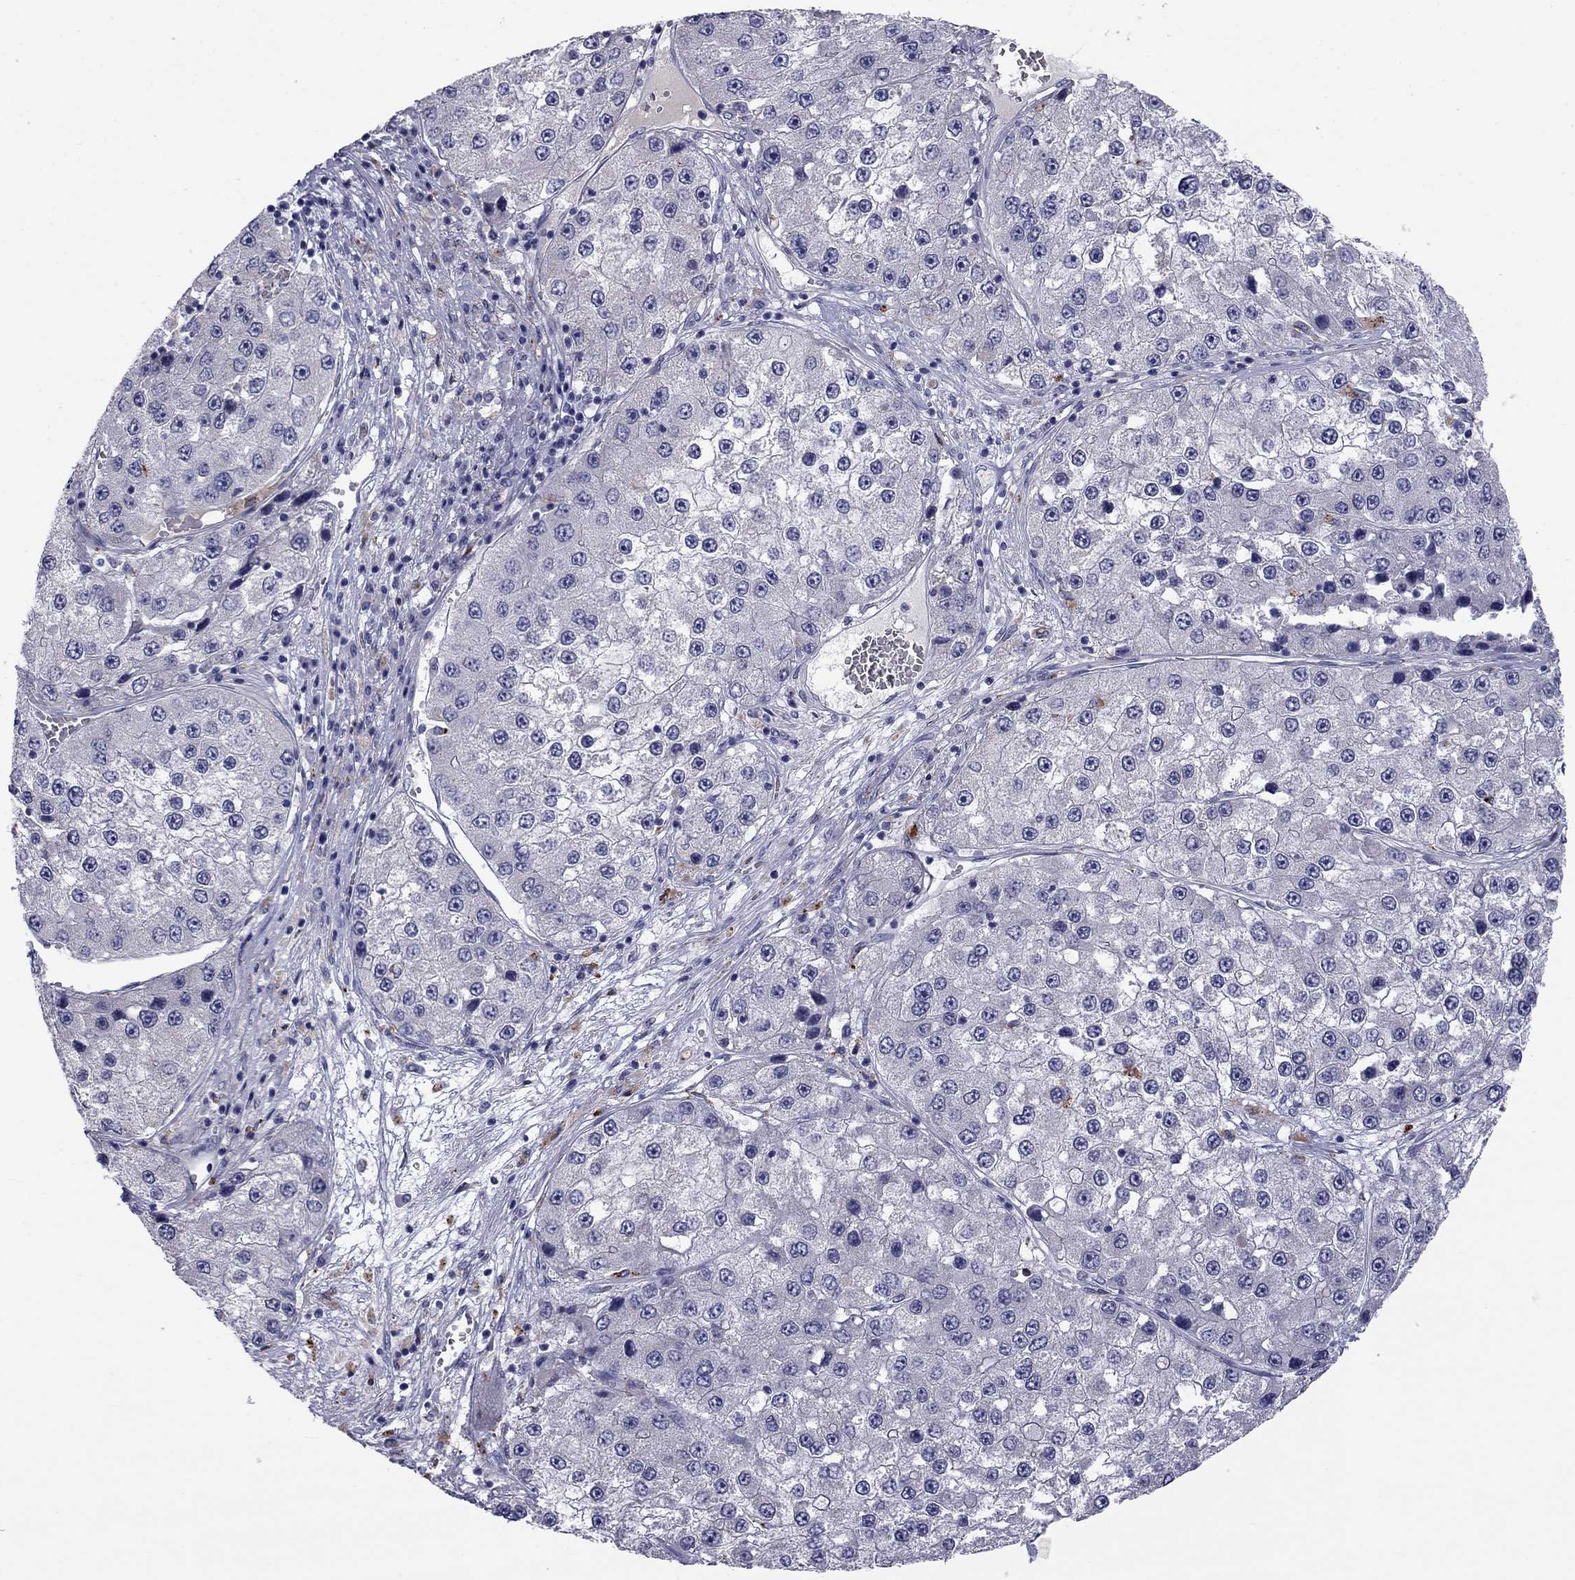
{"staining": {"intensity": "negative", "quantity": "none", "location": "none"}, "tissue": "liver cancer", "cell_type": "Tumor cells", "image_type": "cancer", "snomed": [{"axis": "morphology", "description": "Carcinoma, Hepatocellular, NOS"}, {"axis": "topography", "description": "Liver"}], "caption": "There is no significant positivity in tumor cells of hepatocellular carcinoma (liver).", "gene": "CLPSL2", "patient": {"sex": "female", "age": 73}}